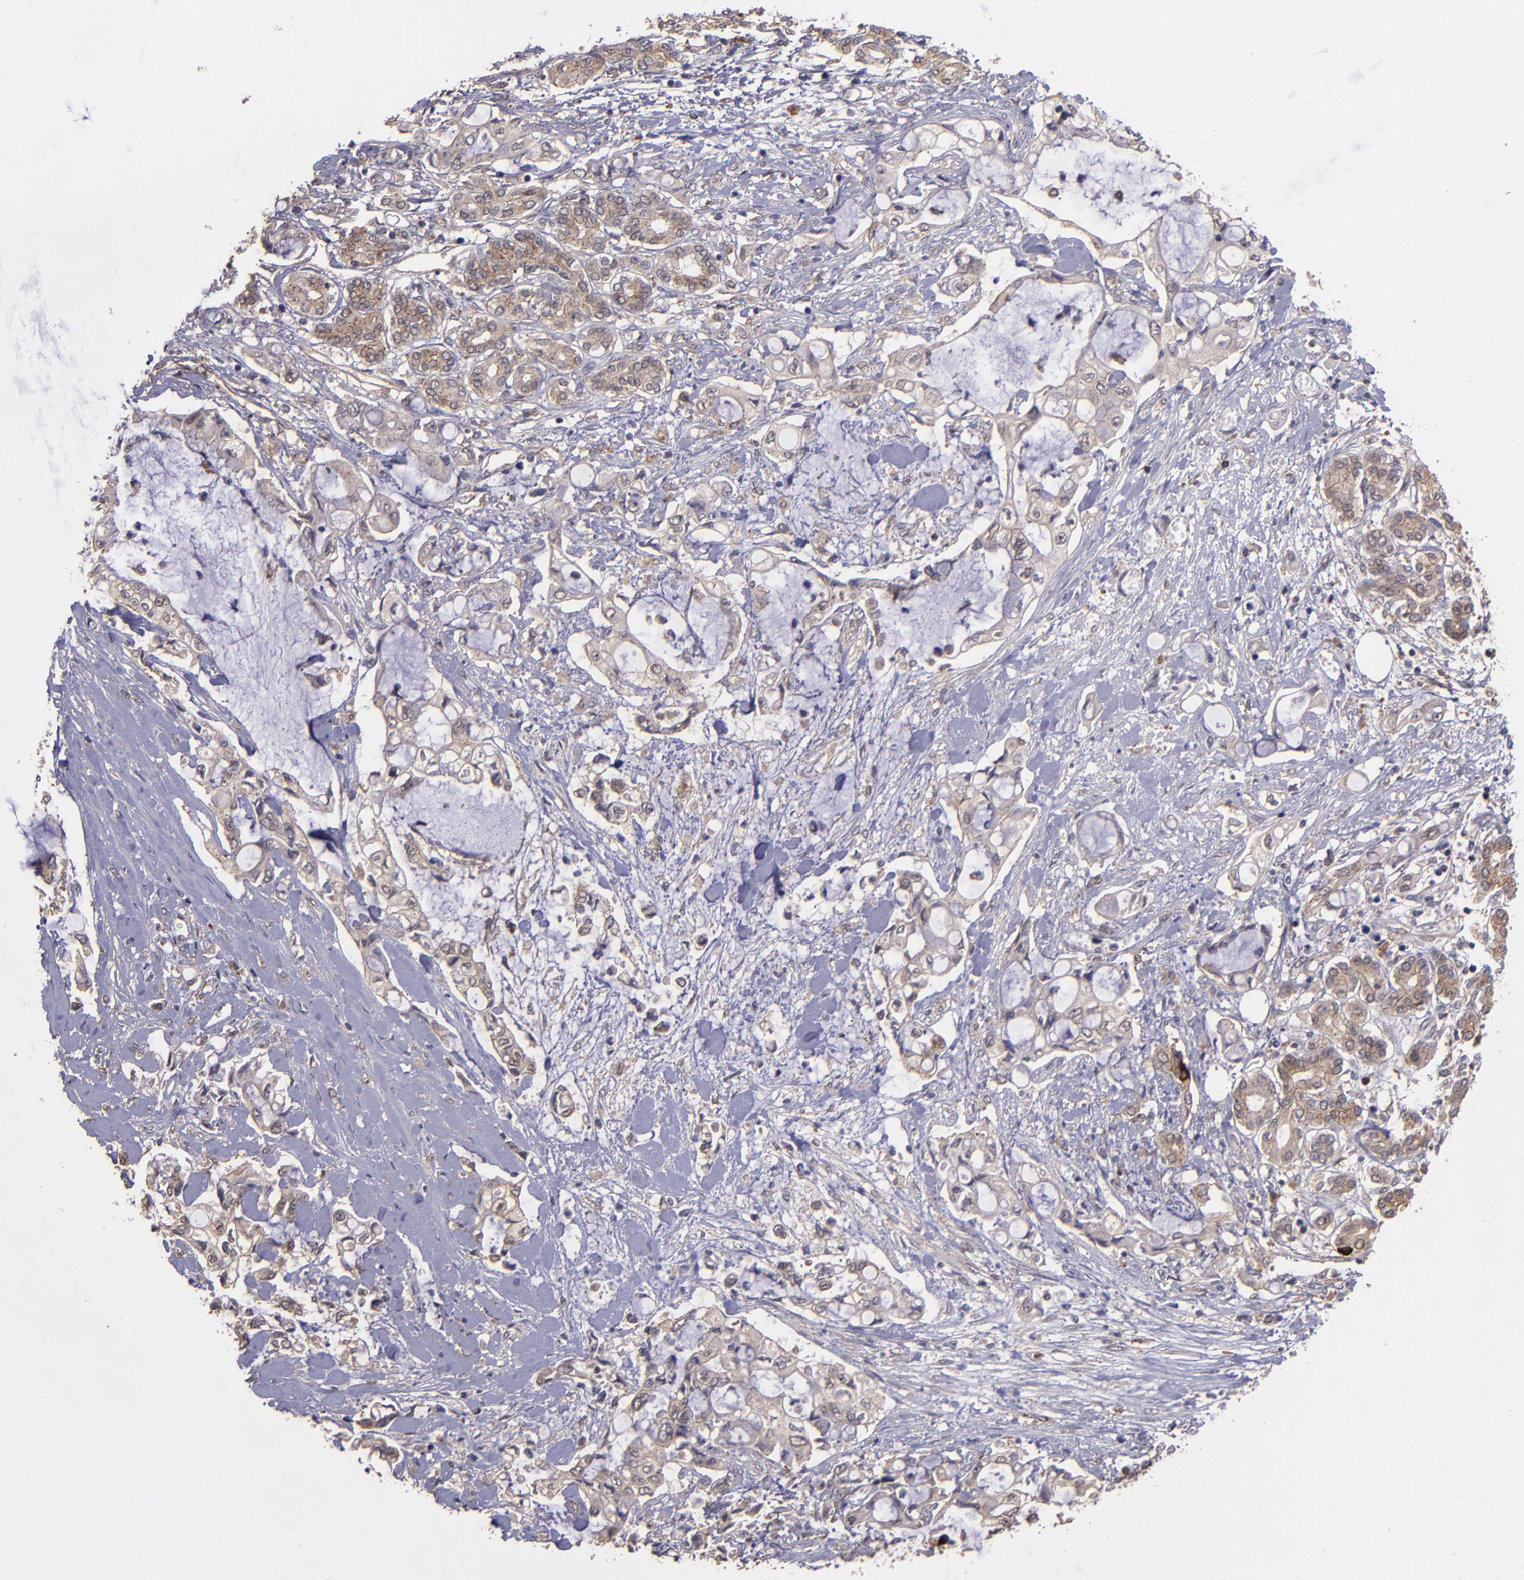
{"staining": {"intensity": "strong", "quantity": ">75%", "location": "cytoplasmic/membranous"}, "tissue": "pancreatic cancer", "cell_type": "Tumor cells", "image_type": "cancer", "snomed": [{"axis": "morphology", "description": "Adenocarcinoma, NOS"}, {"axis": "topography", "description": "Pancreas"}], "caption": "Protein expression analysis of human pancreatic cancer (adenocarcinoma) reveals strong cytoplasmic/membranous expression in about >75% of tumor cells.", "gene": "SIPA1L1", "patient": {"sex": "female", "age": 70}}